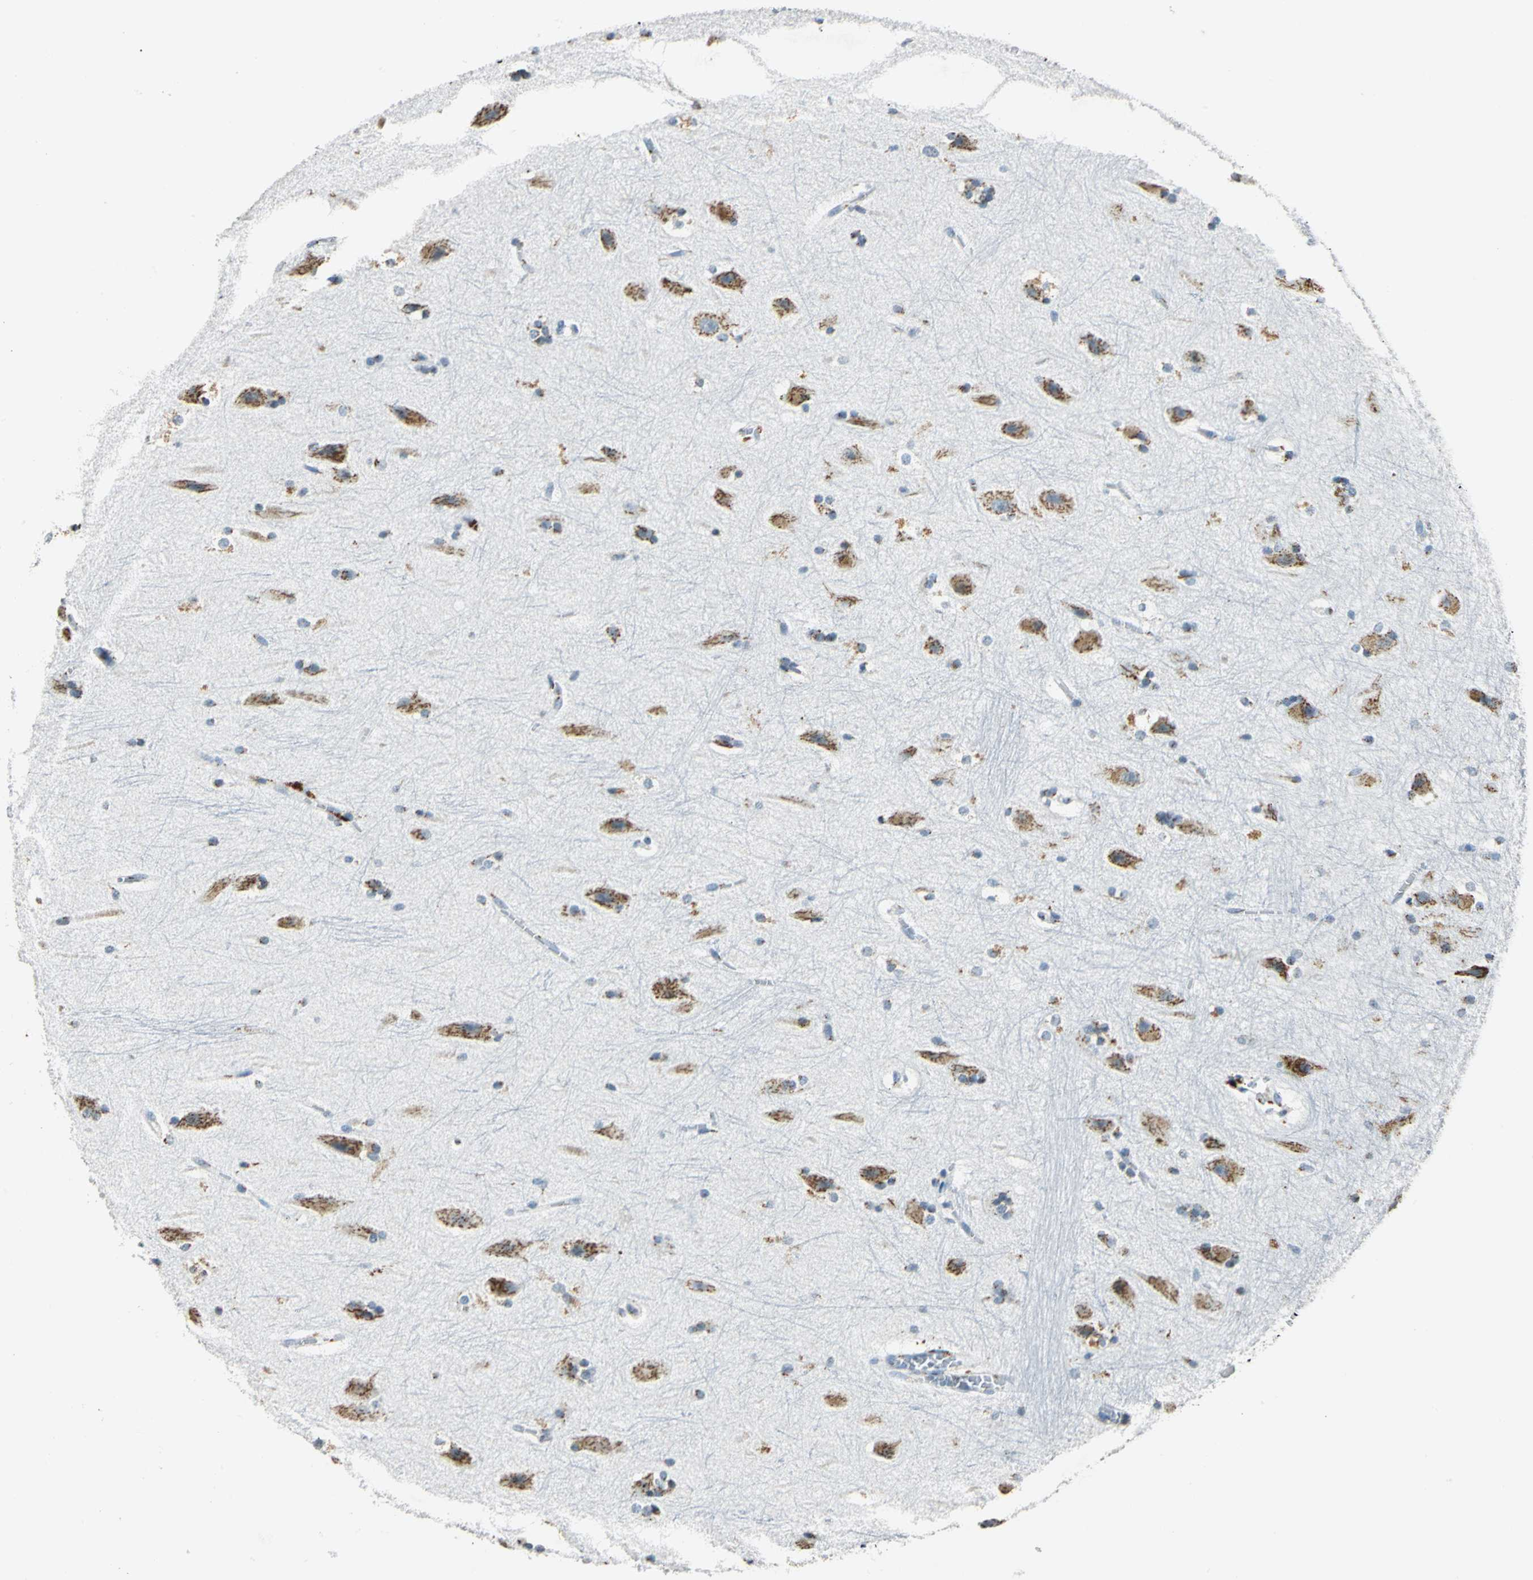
{"staining": {"intensity": "moderate", "quantity": "<25%", "location": "cytoplasmic/membranous"}, "tissue": "hippocampus", "cell_type": "Glial cells", "image_type": "normal", "snomed": [{"axis": "morphology", "description": "Normal tissue, NOS"}, {"axis": "topography", "description": "Hippocampus"}], "caption": "Immunohistochemistry (IHC) micrograph of benign hippocampus: hippocampus stained using IHC demonstrates low levels of moderate protein expression localized specifically in the cytoplasmic/membranous of glial cells, appearing as a cytoplasmic/membranous brown color.", "gene": "TMEM115", "patient": {"sex": "female", "age": 19}}